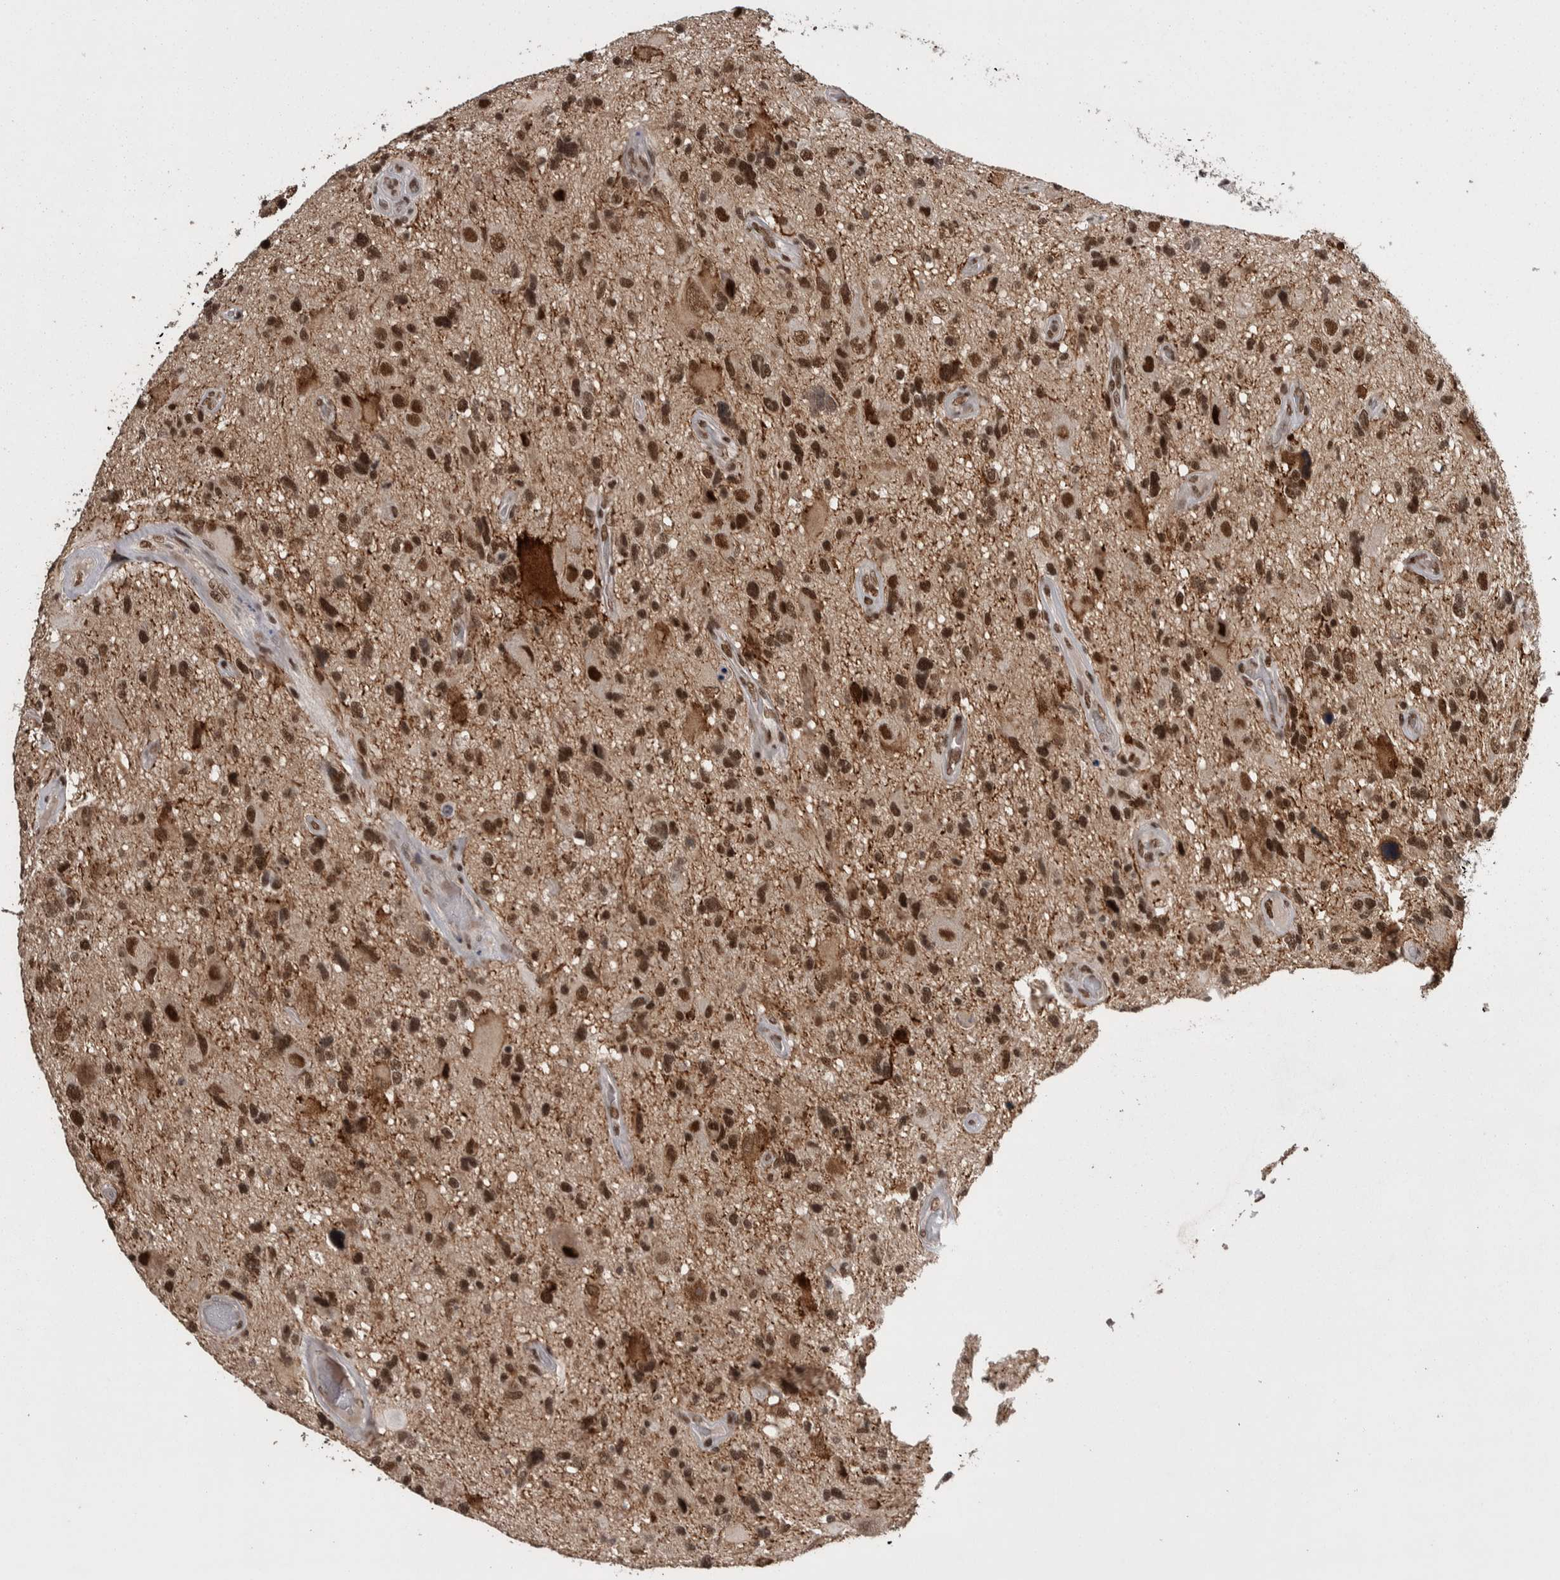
{"staining": {"intensity": "strong", "quantity": ">75%", "location": "nuclear"}, "tissue": "glioma", "cell_type": "Tumor cells", "image_type": "cancer", "snomed": [{"axis": "morphology", "description": "Glioma, malignant, High grade"}, {"axis": "topography", "description": "Brain"}], "caption": "DAB immunohistochemical staining of glioma shows strong nuclear protein positivity in about >75% of tumor cells. (DAB (3,3'-diaminobenzidine) = brown stain, brightfield microscopy at high magnification).", "gene": "DMTF1", "patient": {"sex": "male", "age": 33}}